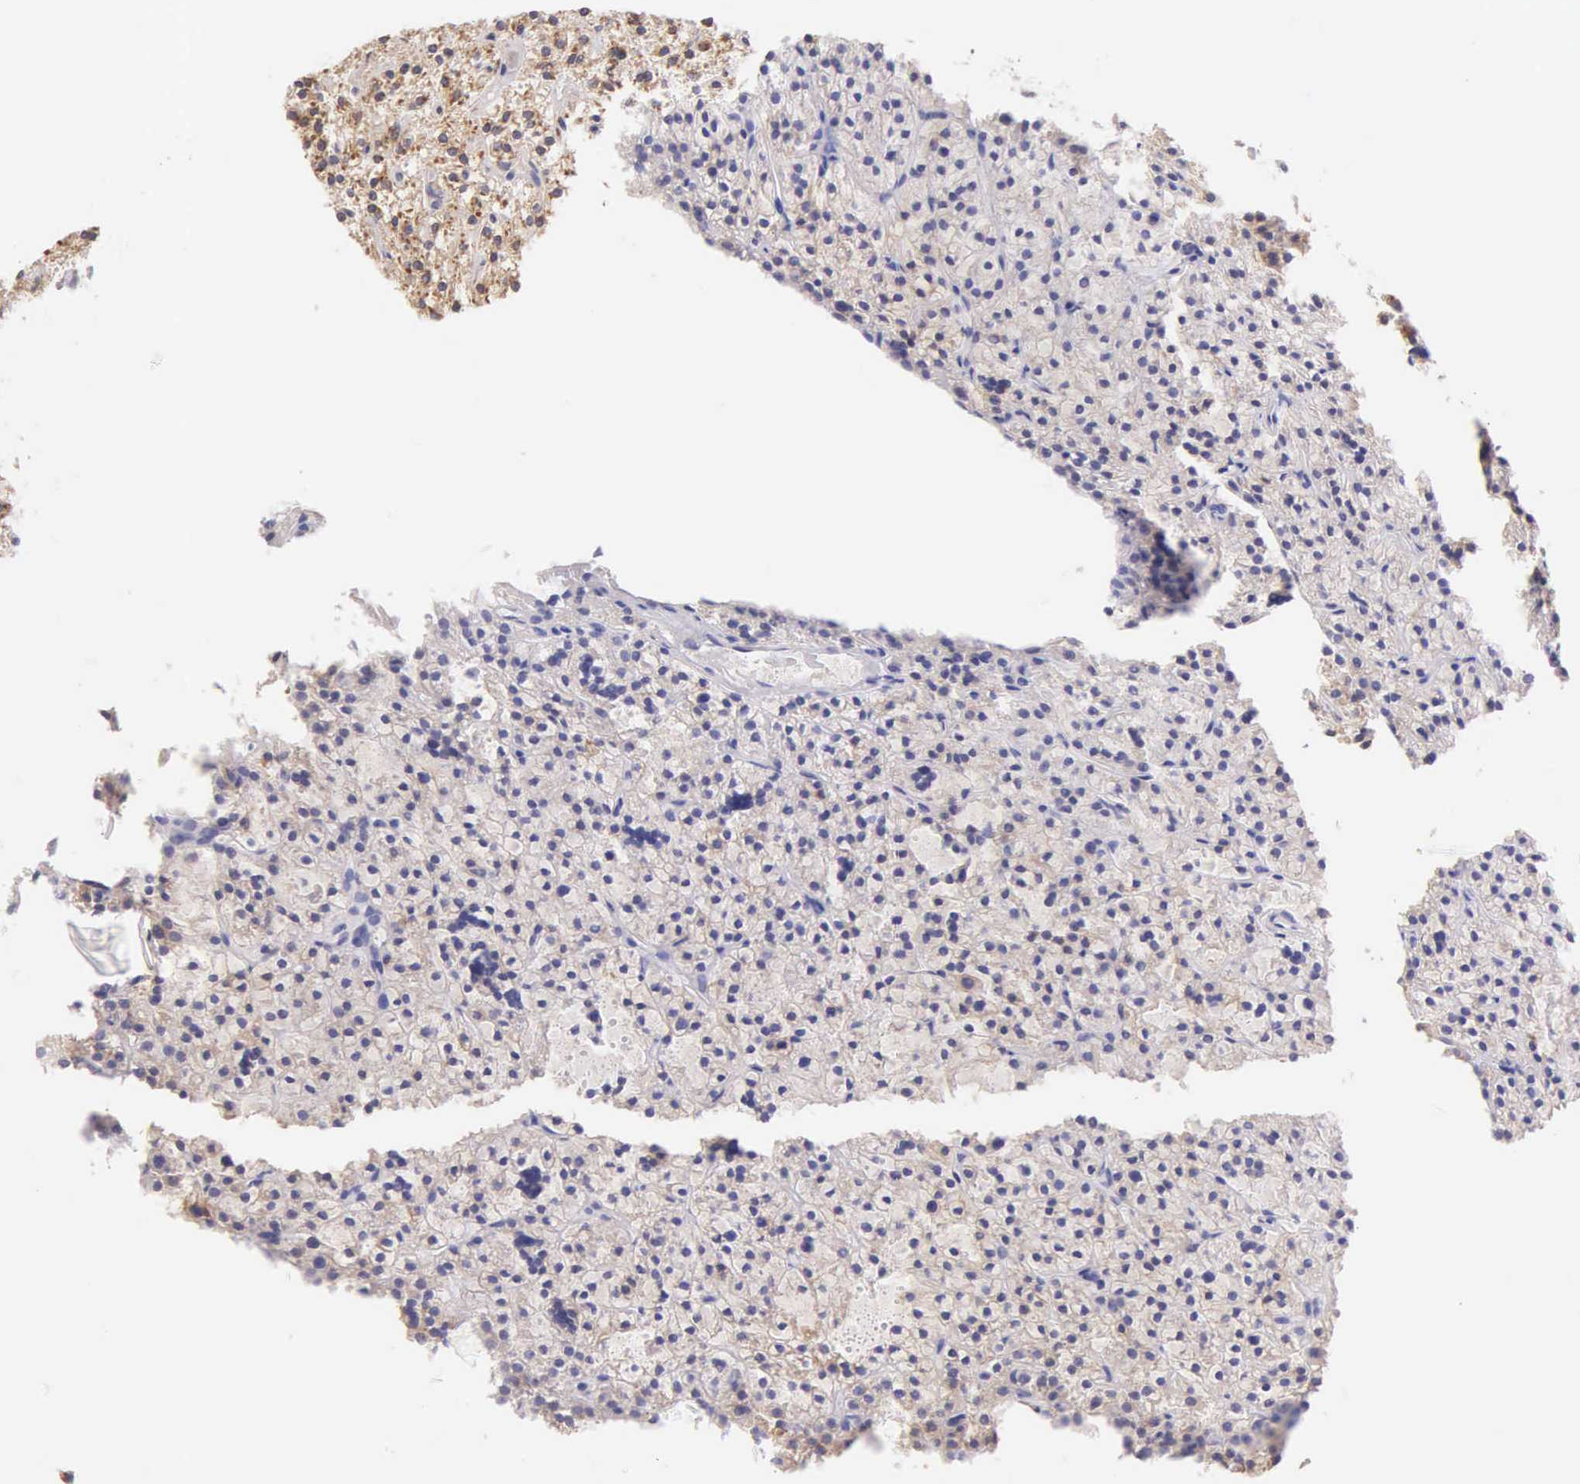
{"staining": {"intensity": "moderate", "quantity": "25%-75%", "location": "cytoplasmic/membranous"}, "tissue": "parathyroid gland", "cell_type": "Glandular cells", "image_type": "normal", "snomed": [{"axis": "morphology", "description": "Normal tissue, NOS"}, {"axis": "topography", "description": "Parathyroid gland"}], "caption": "DAB immunohistochemical staining of normal human parathyroid gland reveals moderate cytoplasmic/membranous protein expression in about 25%-75% of glandular cells. Immunohistochemistry stains the protein of interest in brown and the nuclei are stained blue.", "gene": "CKAP4", "patient": {"sex": "female", "age": 74}}